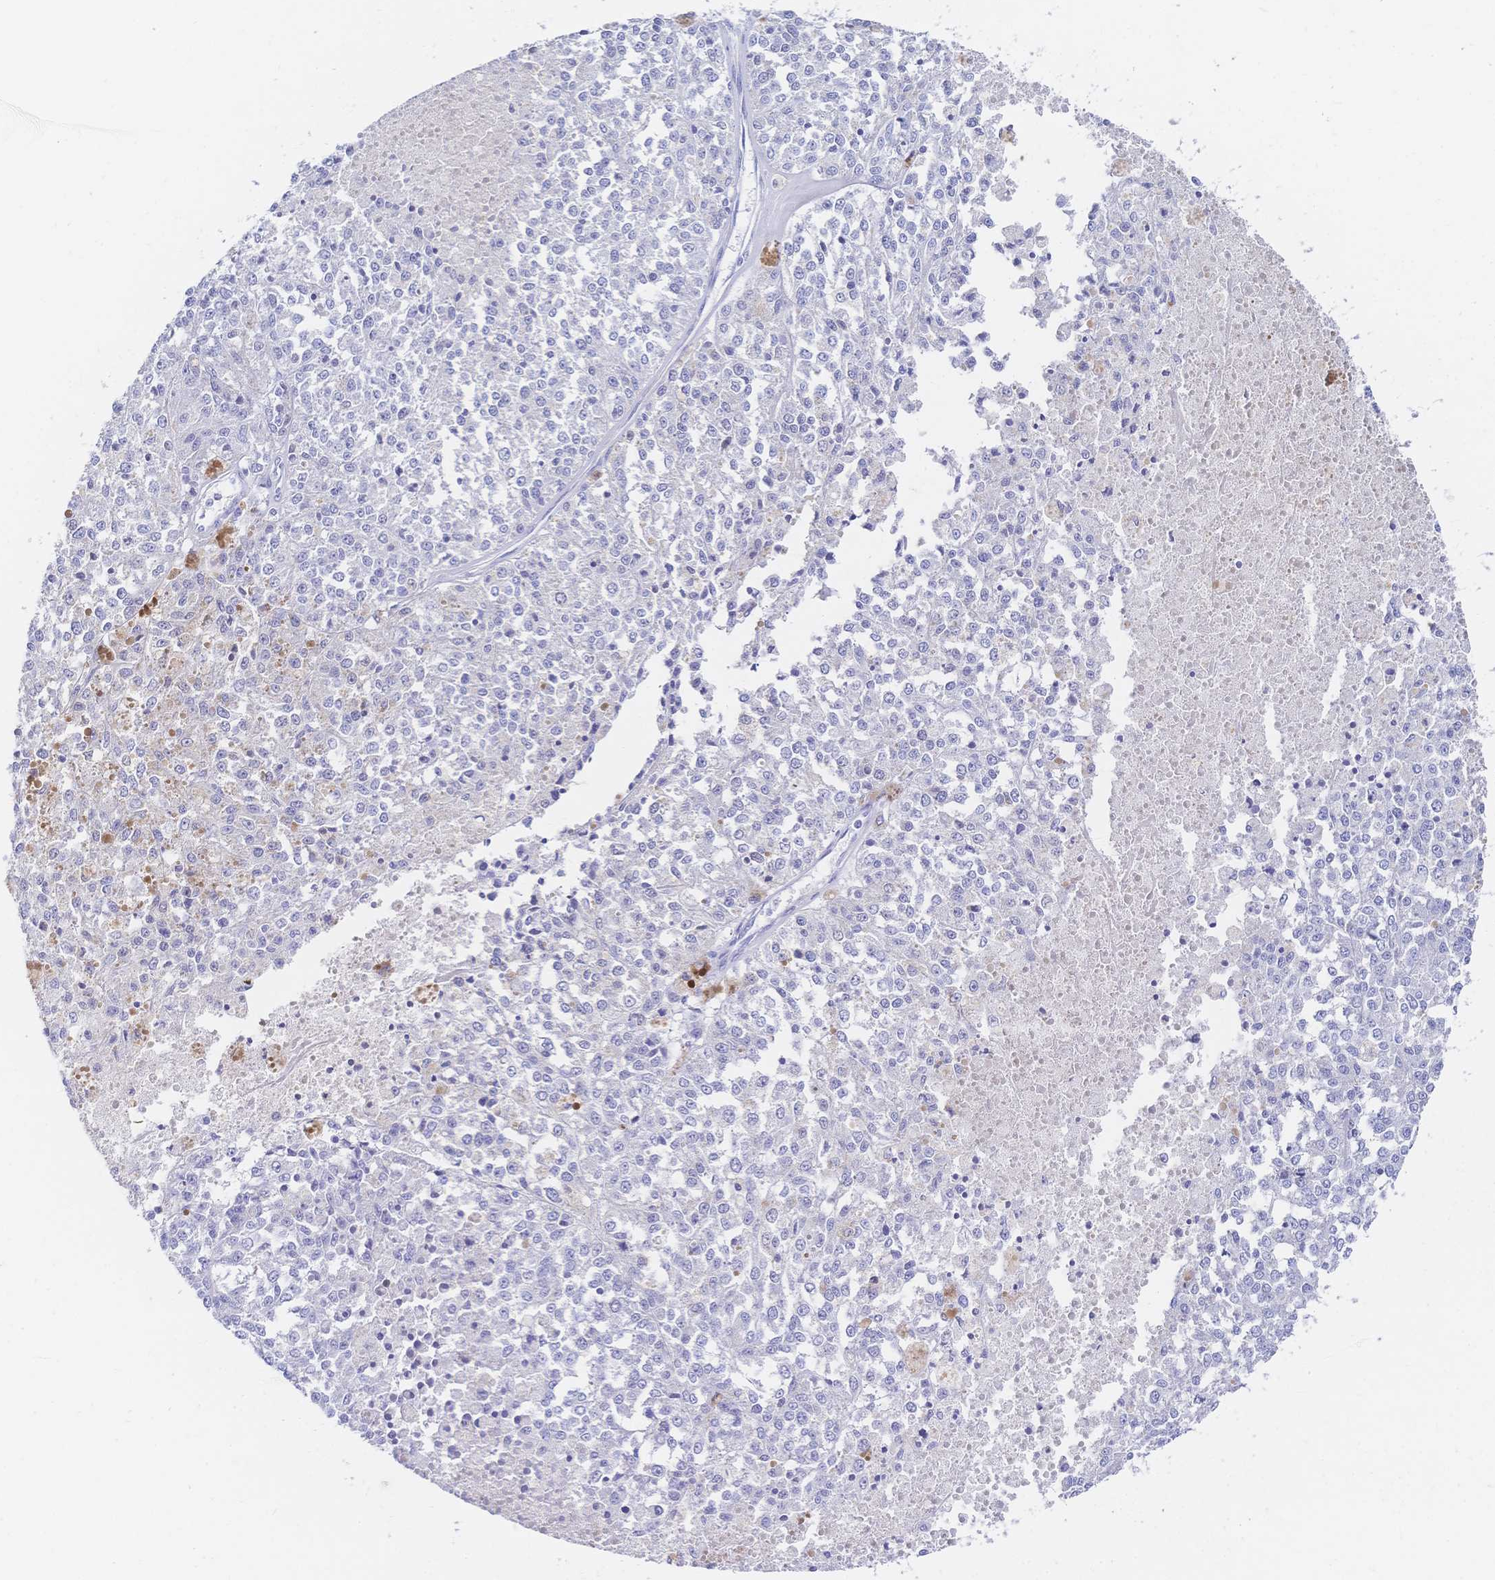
{"staining": {"intensity": "negative", "quantity": "none", "location": "none"}, "tissue": "melanoma", "cell_type": "Tumor cells", "image_type": "cancer", "snomed": [{"axis": "morphology", "description": "Malignant melanoma, Metastatic site"}, {"axis": "topography", "description": "Lymph node"}], "caption": "DAB (3,3'-diaminobenzidine) immunohistochemical staining of human malignant melanoma (metastatic site) displays no significant staining in tumor cells.", "gene": "RRM1", "patient": {"sex": "female", "age": 64}}